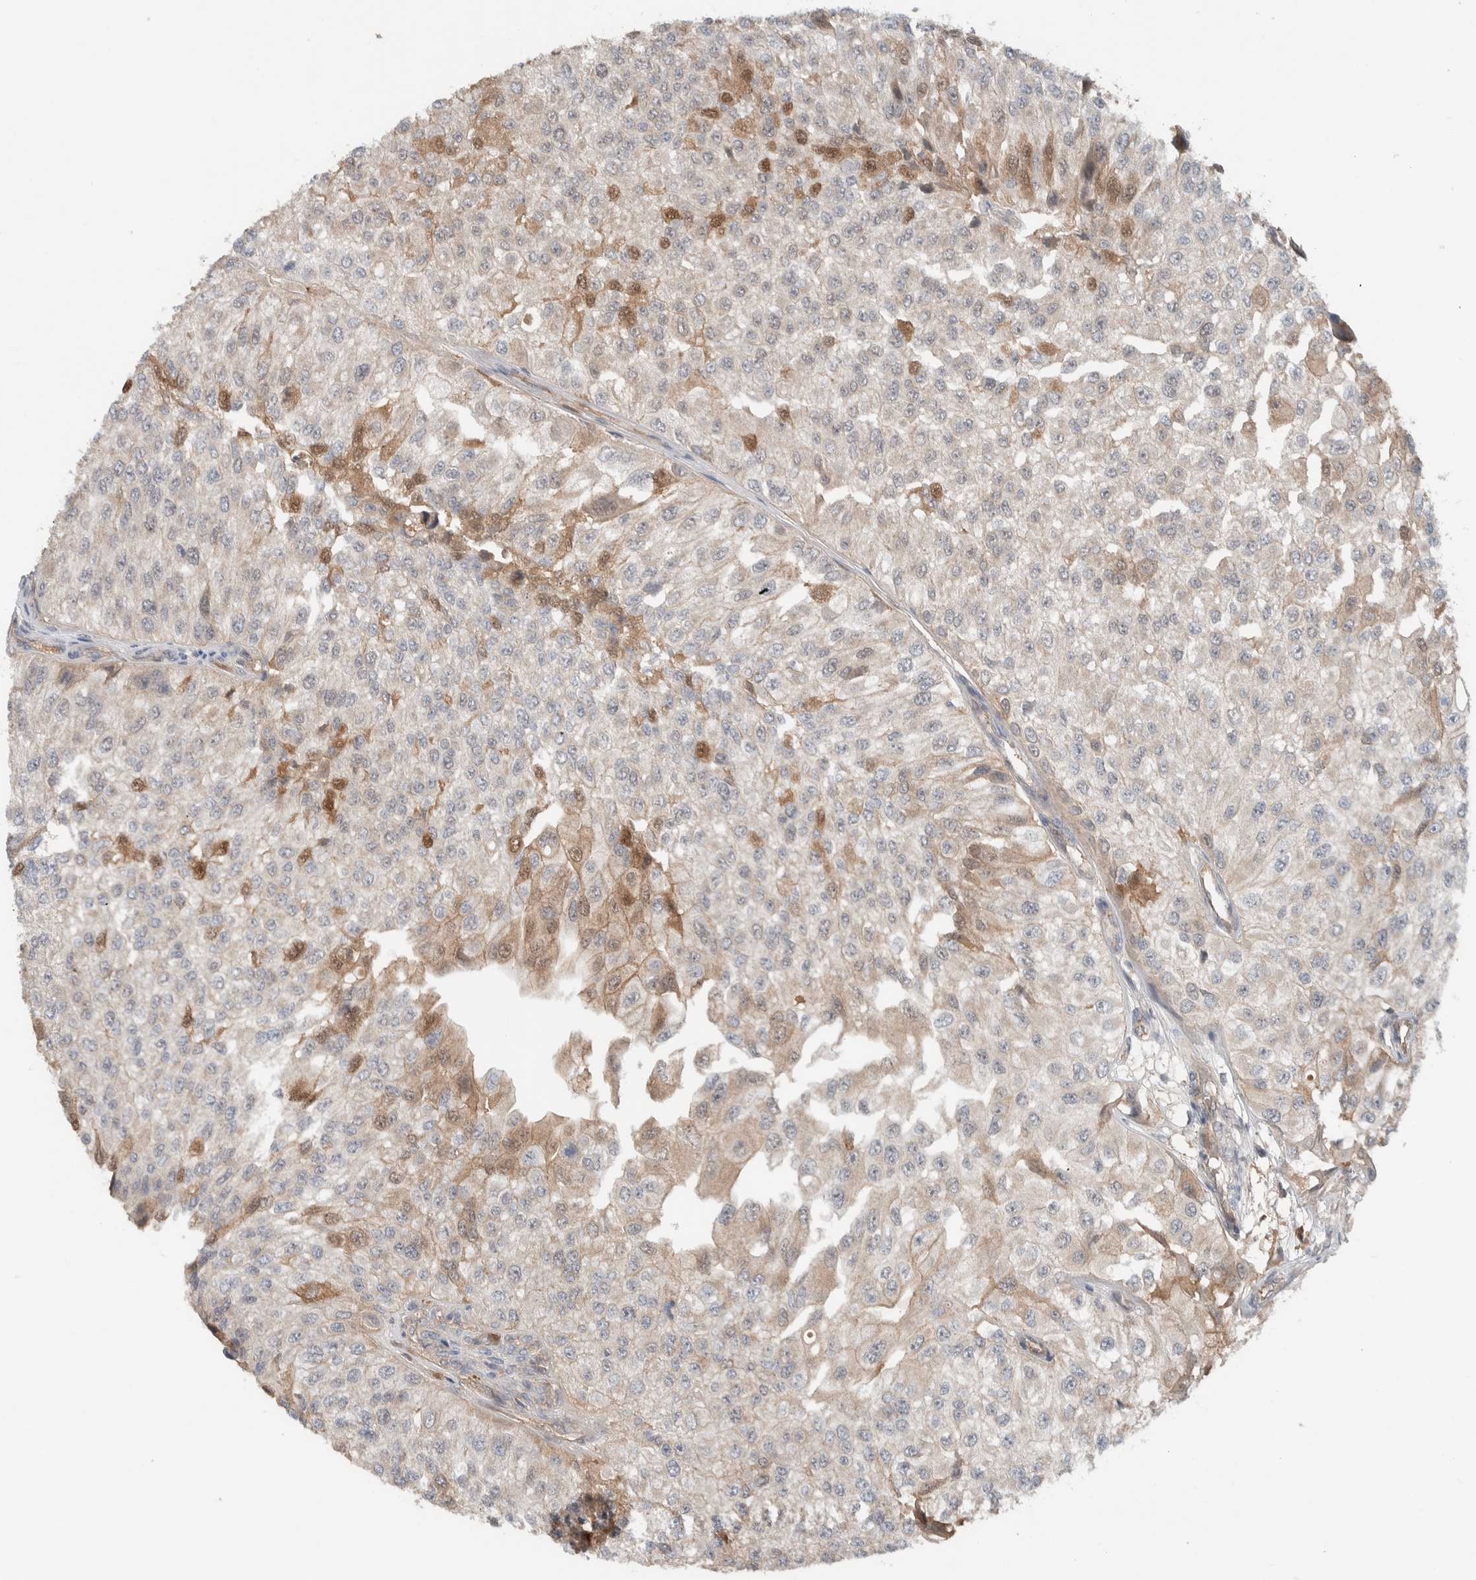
{"staining": {"intensity": "moderate", "quantity": "<25%", "location": "cytoplasmic/membranous,nuclear"}, "tissue": "urothelial cancer", "cell_type": "Tumor cells", "image_type": "cancer", "snomed": [{"axis": "morphology", "description": "Urothelial carcinoma, High grade"}, {"axis": "topography", "description": "Kidney"}, {"axis": "topography", "description": "Urinary bladder"}], "caption": "Moderate cytoplasmic/membranous and nuclear protein staining is seen in approximately <25% of tumor cells in high-grade urothelial carcinoma.", "gene": "ARMC7", "patient": {"sex": "male", "age": 77}}